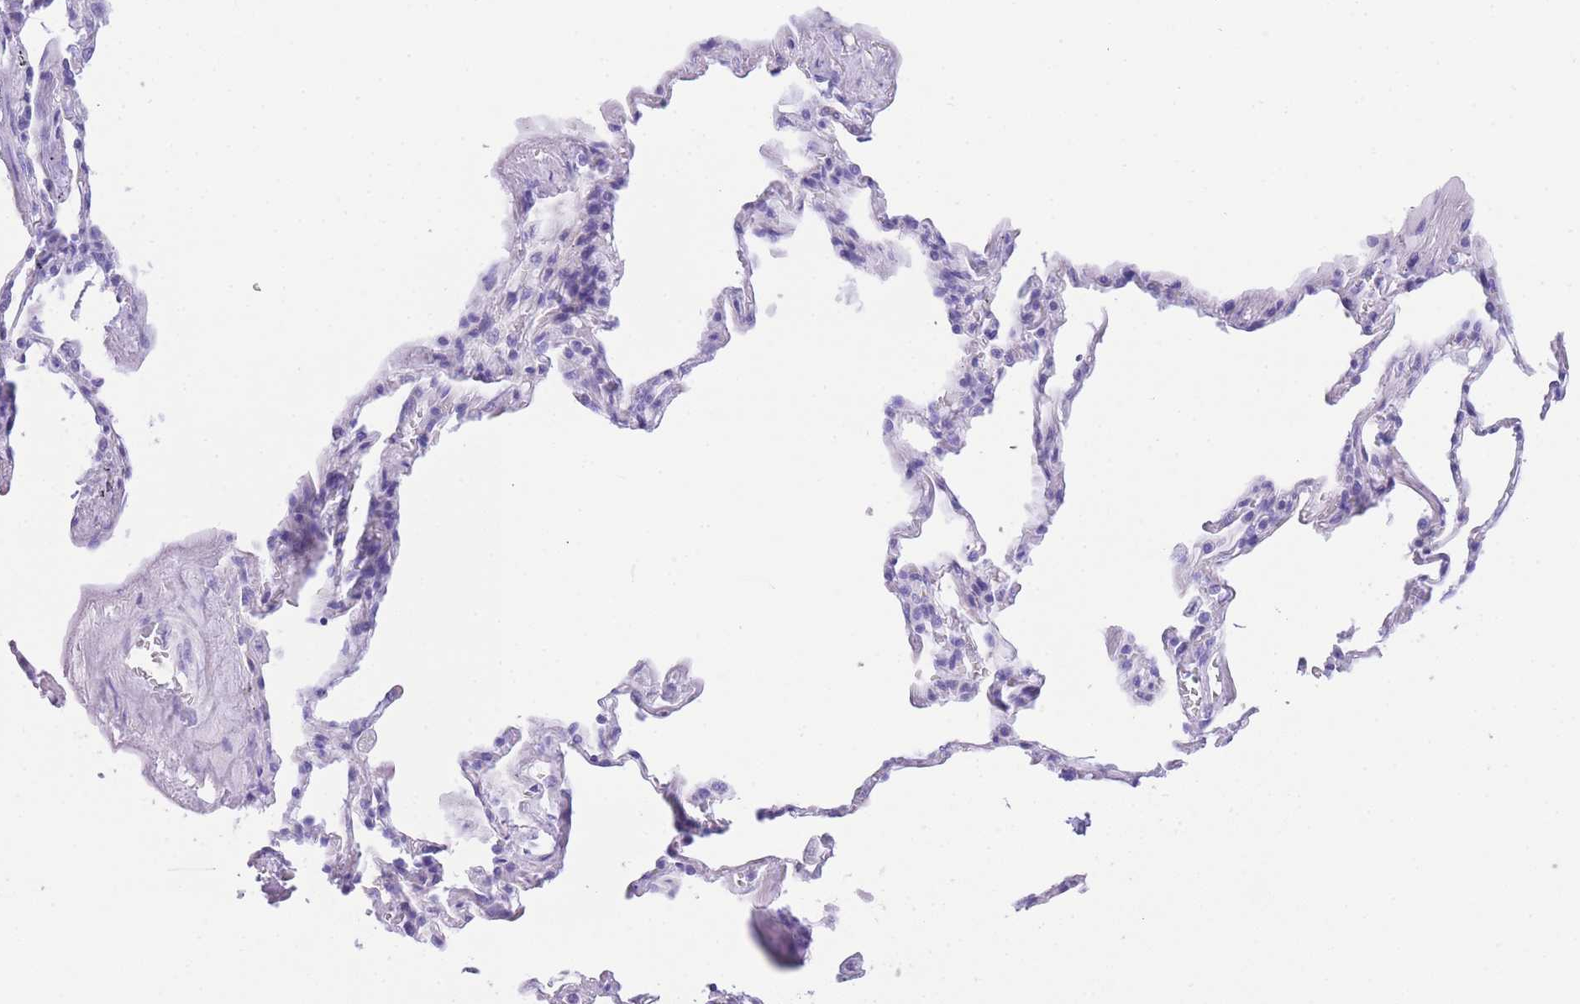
{"staining": {"intensity": "negative", "quantity": "none", "location": "none"}, "tissue": "adipose tissue", "cell_type": "Adipocytes", "image_type": "normal", "snomed": [{"axis": "morphology", "description": "Normal tissue, NOS"}, {"axis": "topography", "description": "Lymph node"}, {"axis": "topography", "description": "Bronchus"}], "caption": "IHC histopathology image of unremarkable adipose tissue: human adipose tissue stained with DAB shows no significant protein positivity in adipocytes. (Immunohistochemistry, brightfield microscopy, high magnification).", "gene": "NKD2", "patient": {"sex": "male", "age": 63}}